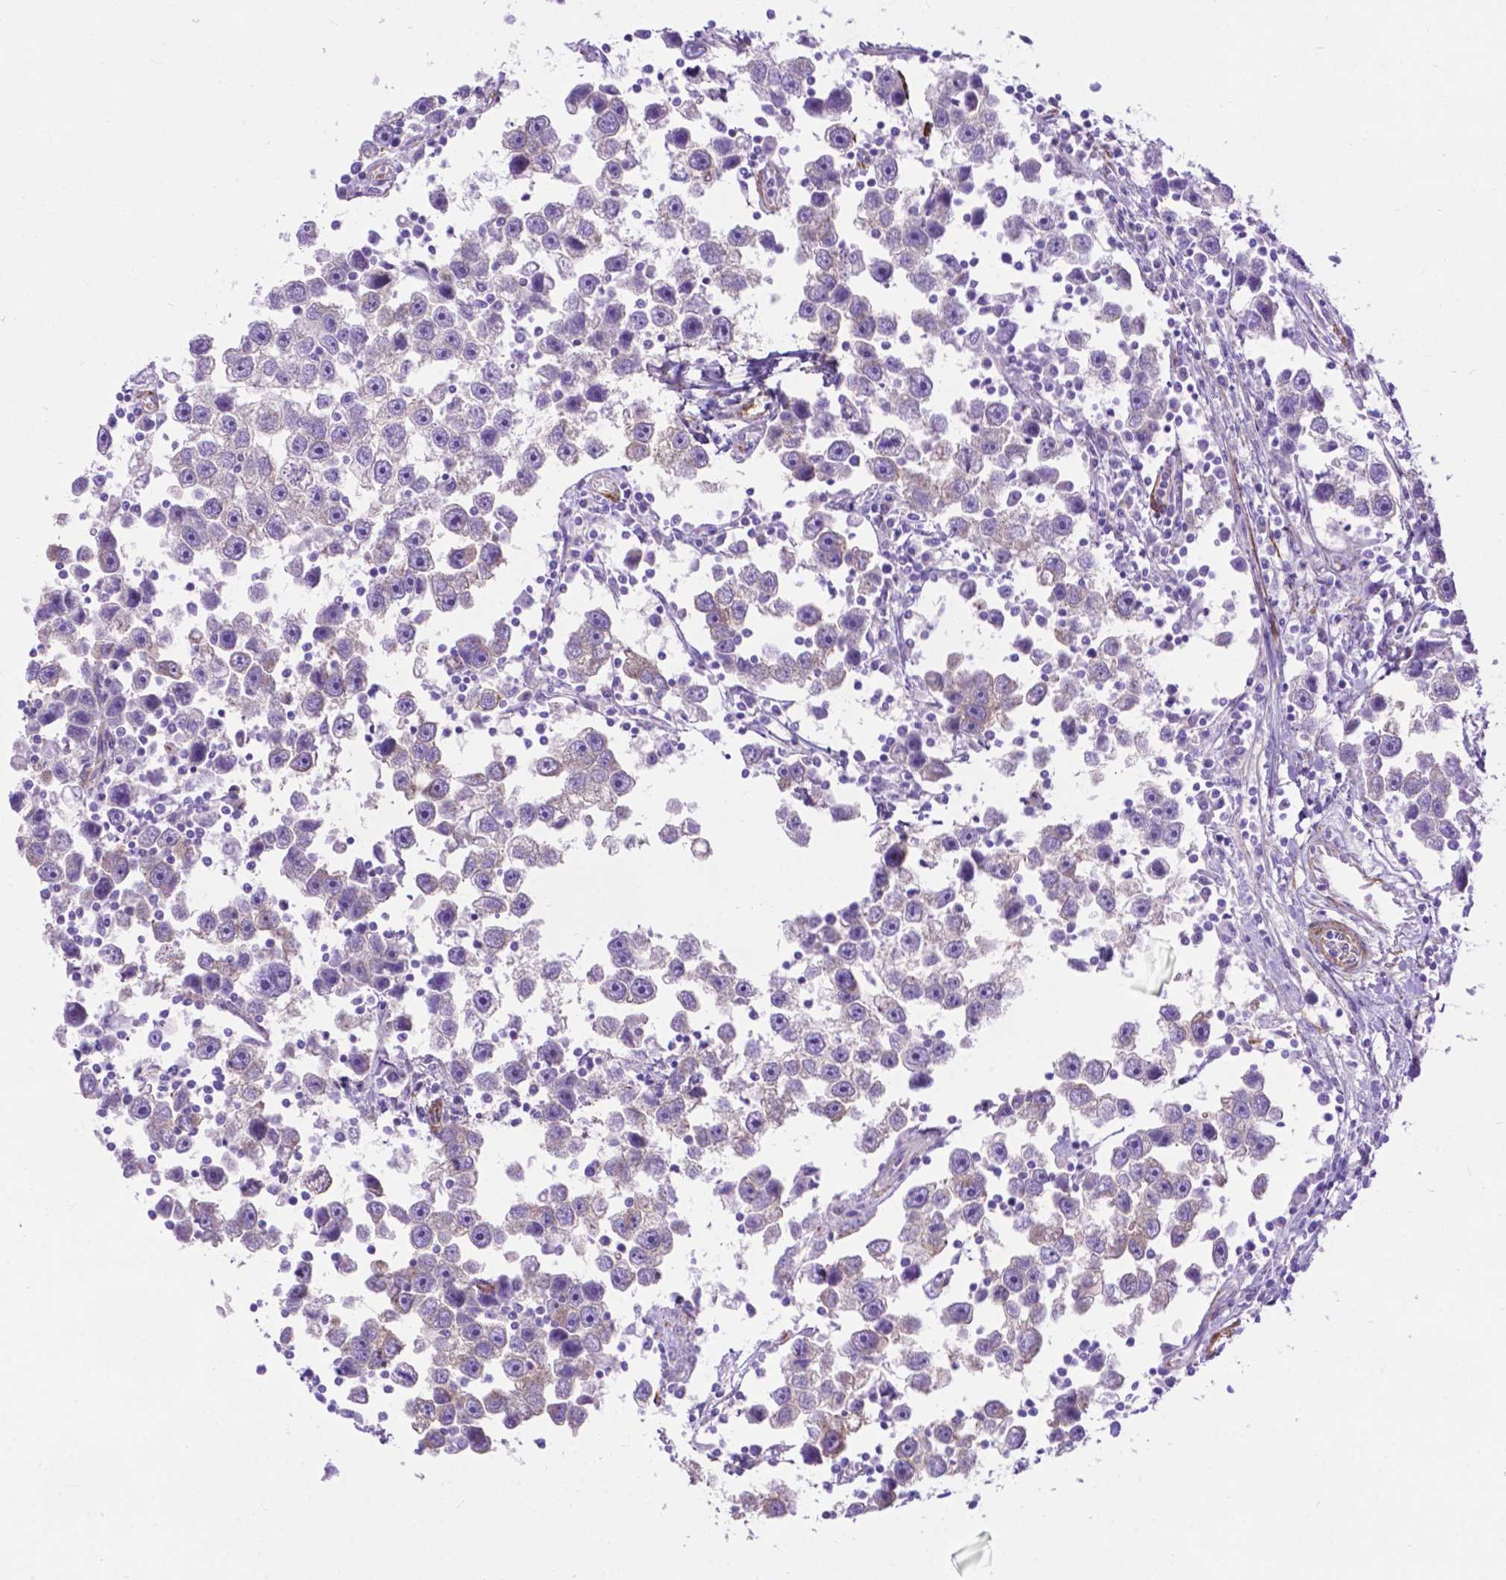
{"staining": {"intensity": "negative", "quantity": "none", "location": "none"}, "tissue": "testis cancer", "cell_type": "Tumor cells", "image_type": "cancer", "snomed": [{"axis": "morphology", "description": "Seminoma, NOS"}, {"axis": "topography", "description": "Testis"}], "caption": "DAB immunohistochemical staining of human seminoma (testis) reveals no significant expression in tumor cells.", "gene": "PCDHA12", "patient": {"sex": "male", "age": 30}}